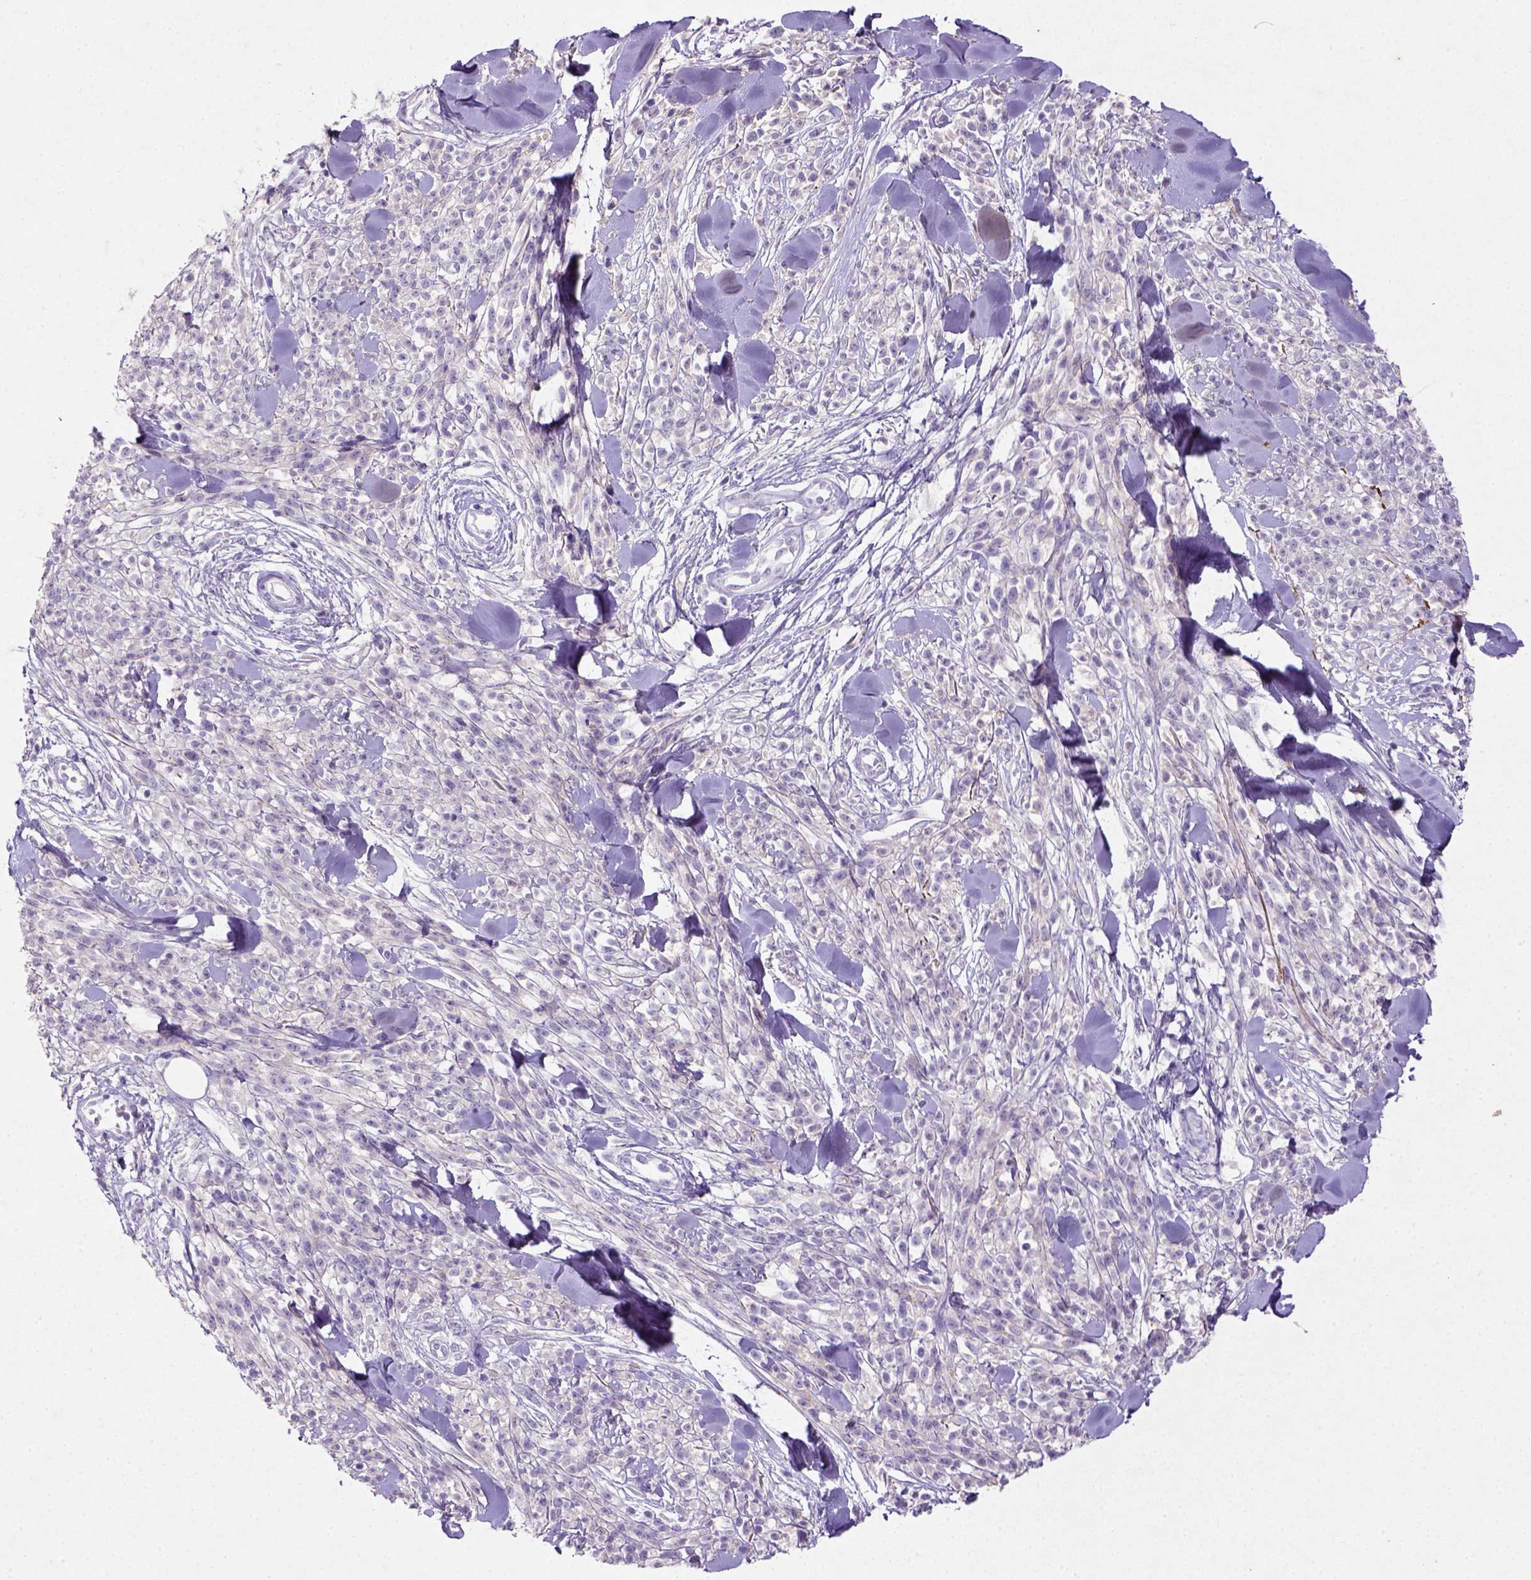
{"staining": {"intensity": "negative", "quantity": "none", "location": "none"}, "tissue": "melanoma", "cell_type": "Tumor cells", "image_type": "cancer", "snomed": [{"axis": "morphology", "description": "Malignant melanoma, NOS"}, {"axis": "topography", "description": "Skin"}, {"axis": "topography", "description": "Skin of trunk"}], "caption": "Malignant melanoma was stained to show a protein in brown. There is no significant positivity in tumor cells.", "gene": "NUDT2", "patient": {"sex": "male", "age": 74}}